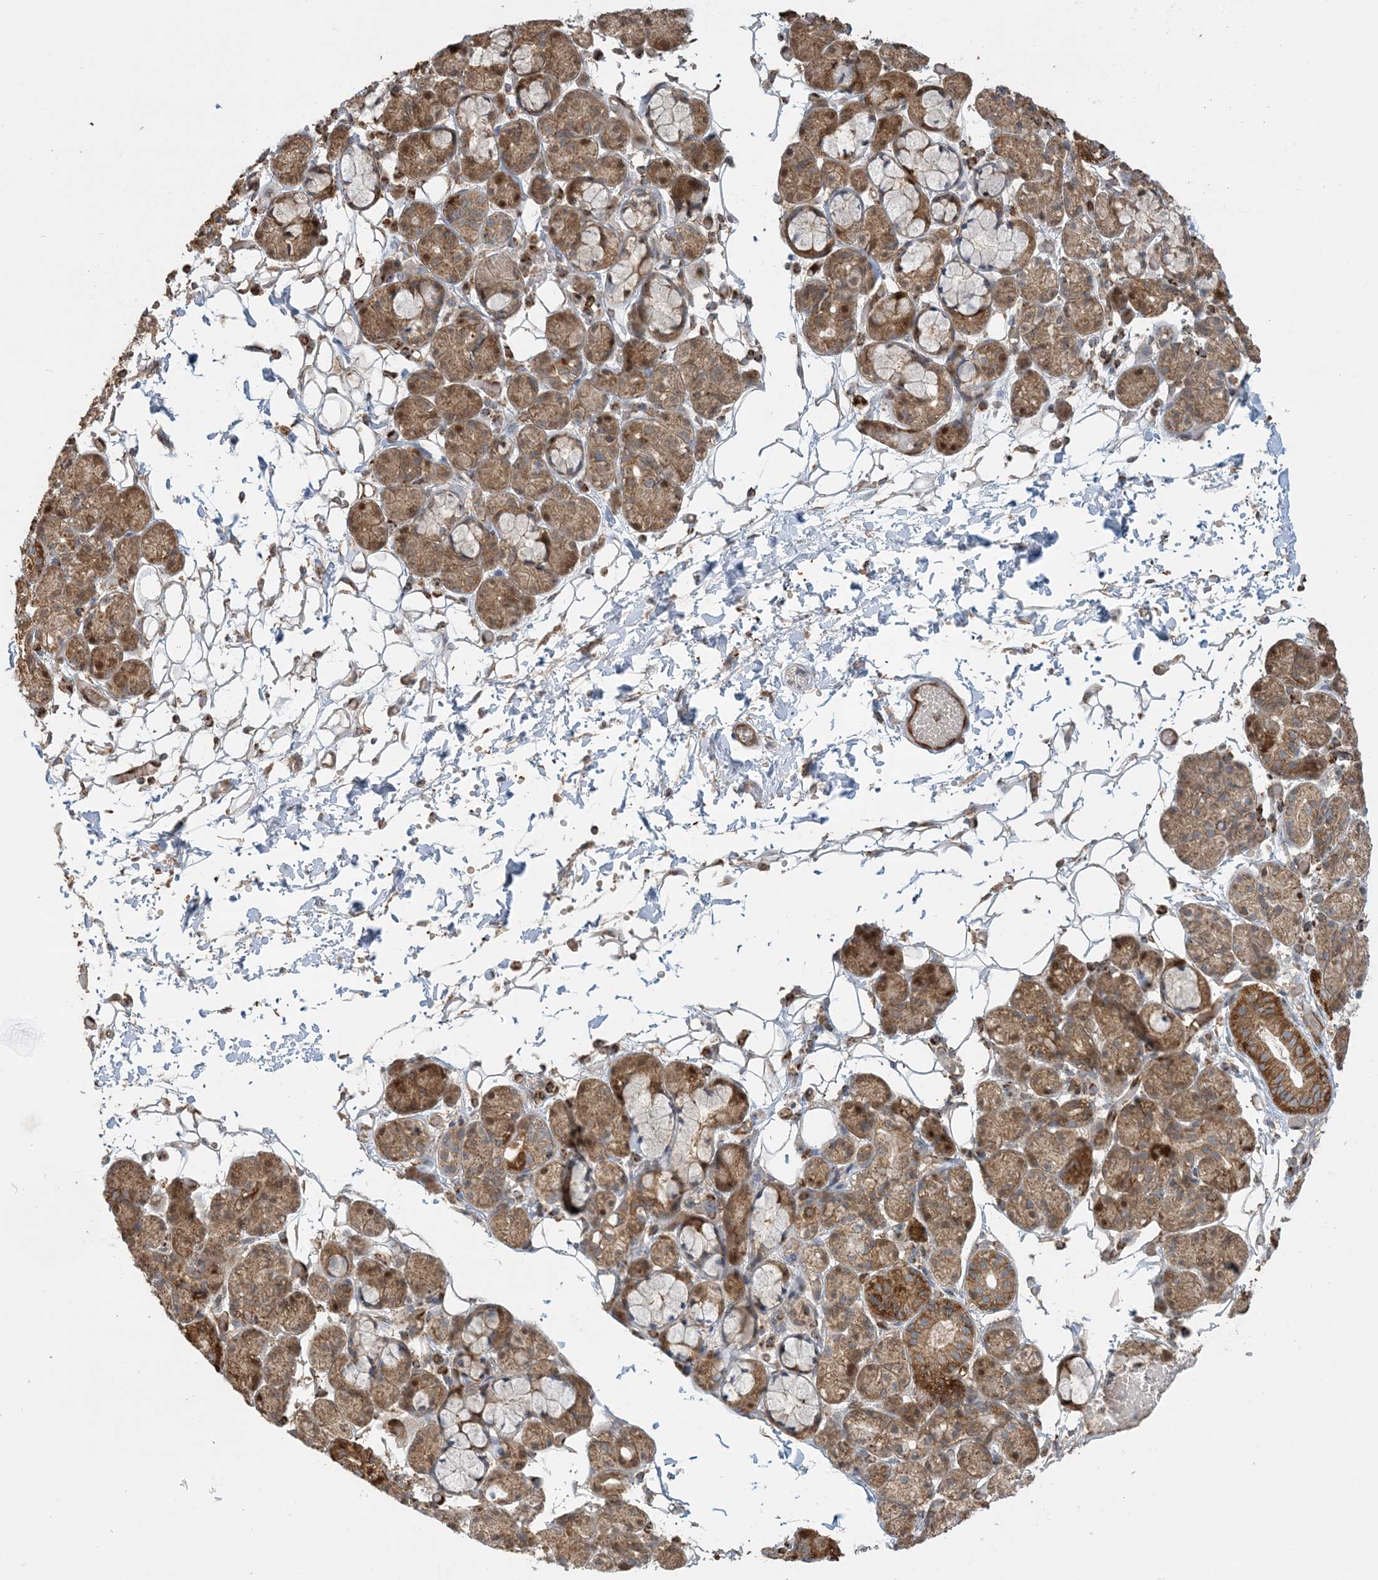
{"staining": {"intensity": "moderate", "quantity": ">75%", "location": "cytoplasmic/membranous"}, "tissue": "salivary gland", "cell_type": "Glandular cells", "image_type": "normal", "snomed": [{"axis": "morphology", "description": "Normal tissue, NOS"}, {"axis": "topography", "description": "Salivary gland"}], "caption": "A medium amount of moderate cytoplasmic/membranous staining is seen in about >75% of glandular cells in unremarkable salivary gland.", "gene": "PPM1F", "patient": {"sex": "male", "age": 63}}